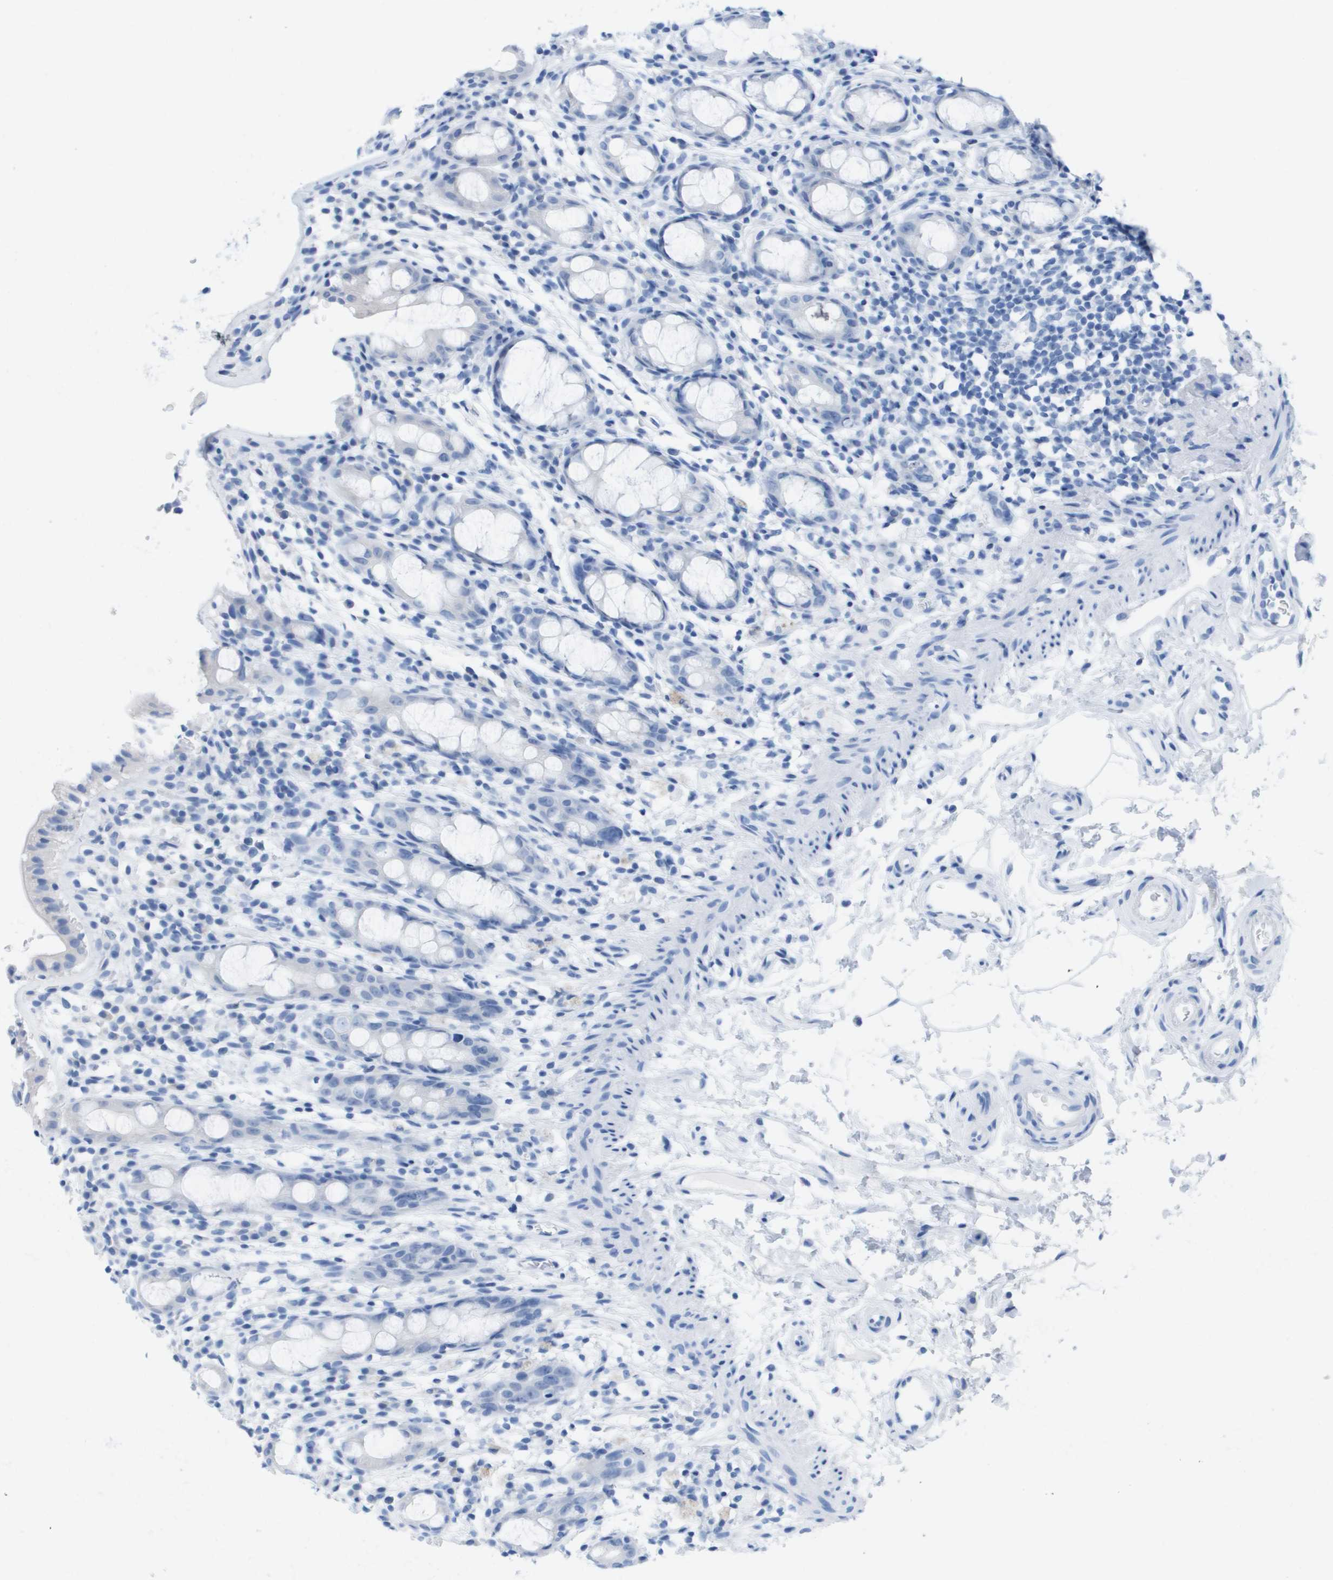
{"staining": {"intensity": "negative", "quantity": "none", "location": "none"}, "tissue": "rectum", "cell_type": "Glandular cells", "image_type": "normal", "snomed": [{"axis": "morphology", "description": "Normal tissue, NOS"}, {"axis": "topography", "description": "Rectum"}], "caption": "Glandular cells are negative for protein expression in normal human rectum. Brightfield microscopy of immunohistochemistry stained with DAB (brown) and hematoxylin (blue), captured at high magnification.", "gene": "KCNA3", "patient": {"sex": "male", "age": 44}}